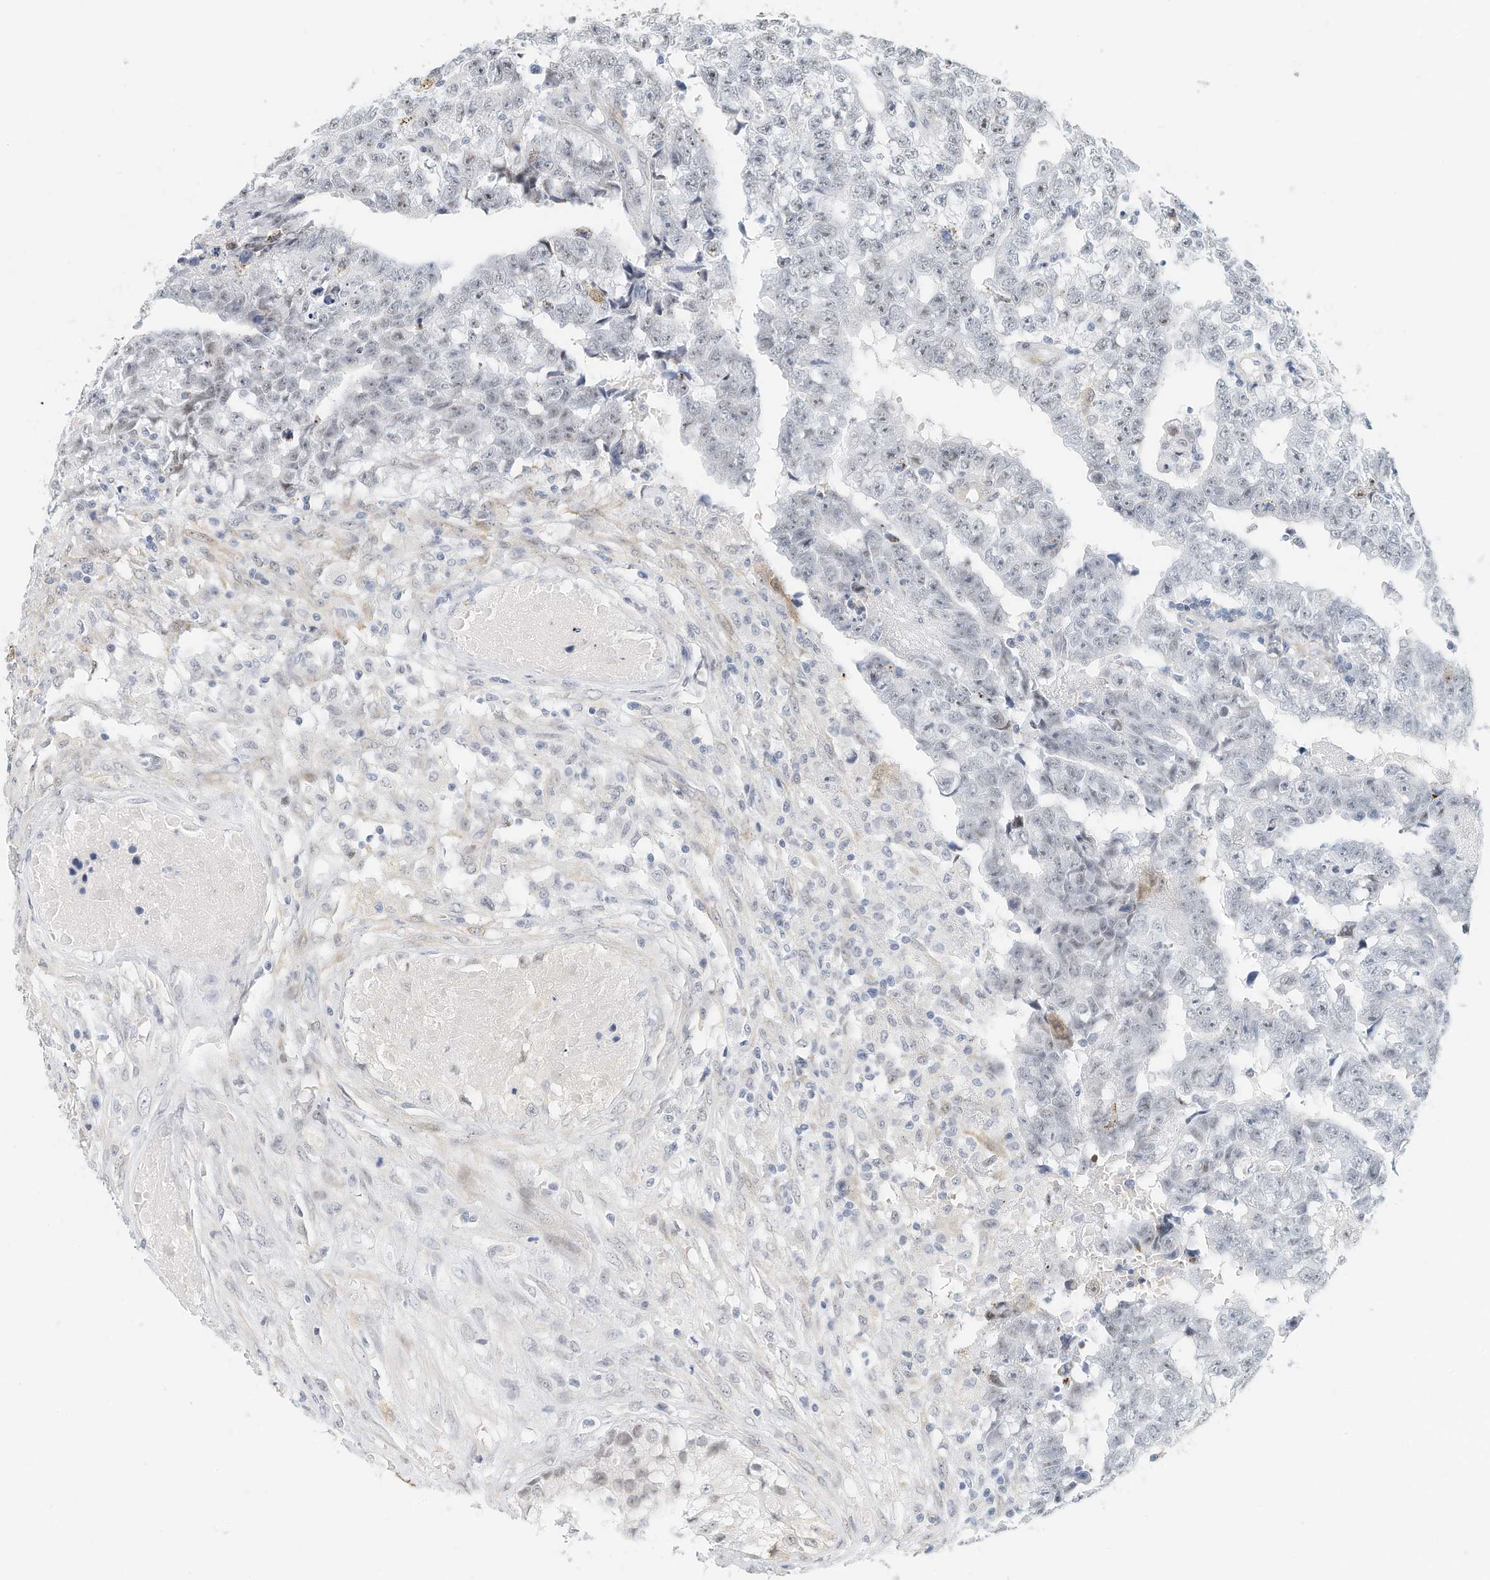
{"staining": {"intensity": "negative", "quantity": "none", "location": "none"}, "tissue": "testis cancer", "cell_type": "Tumor cells", "image_type": "cancer", "snomed": [{"axis": "morphology", "description": "Carcinoma, Embryonal, NOS"}, {"axis": "topography", "description": "Testis"}], "caption": "Immunohistochemistry (IHC) photomicrograph of neoplastic tissue: human testis embryonal carcinoma stained with DAB (3,3'-diaminobenzidine) displays no significant protein positivity in tumor cells.", "gene": "ARHGAP28", "patient": {"sex": "male", "age": 25}}